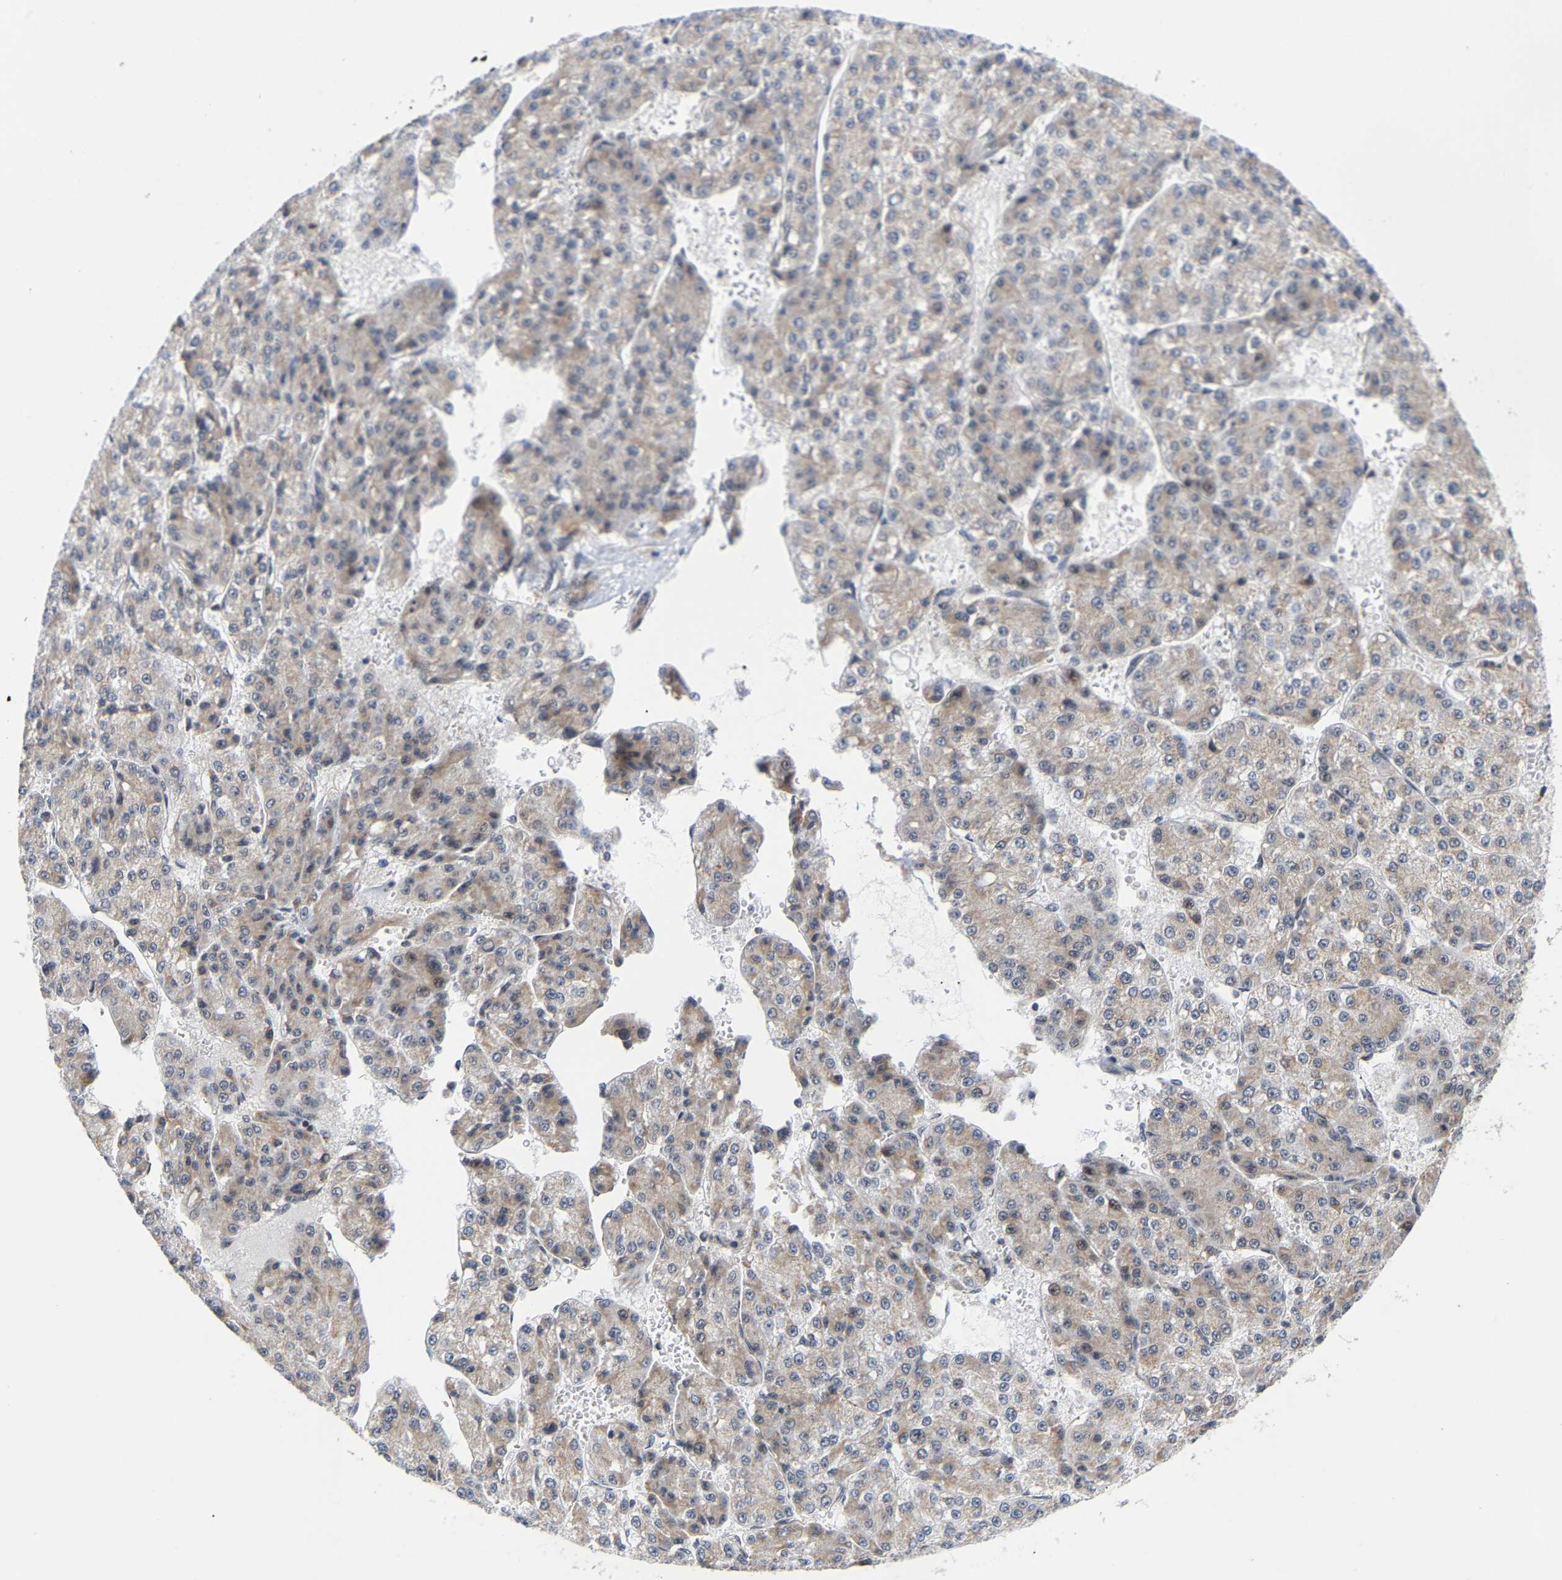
{"staining": {"intensity": "weak", "quantity": ">75%", "location": "cytoplasmic/membranous"}, "tissue": "liver cancer", "cell_type": "Tumor cells", "image_type": "cancer", "snomed": [{"axis": "morphology", "description": "Carcinoma, Hepatocellular, NOS"}, {"axis": "topography", "description": "Liver"}], "caption": "Protein staining exhibits weak cytoplasmic/membranous positivity in approximately >75% of tumor cells in liver cancer. (Stains: DAB (3,3'-diaminobenzidine) in brown, nuclei in blue, Microscopy: brightfield microscopy at high magnification).", "gene": "PCNT", "patient": {"sex": "female", "age": 73}}